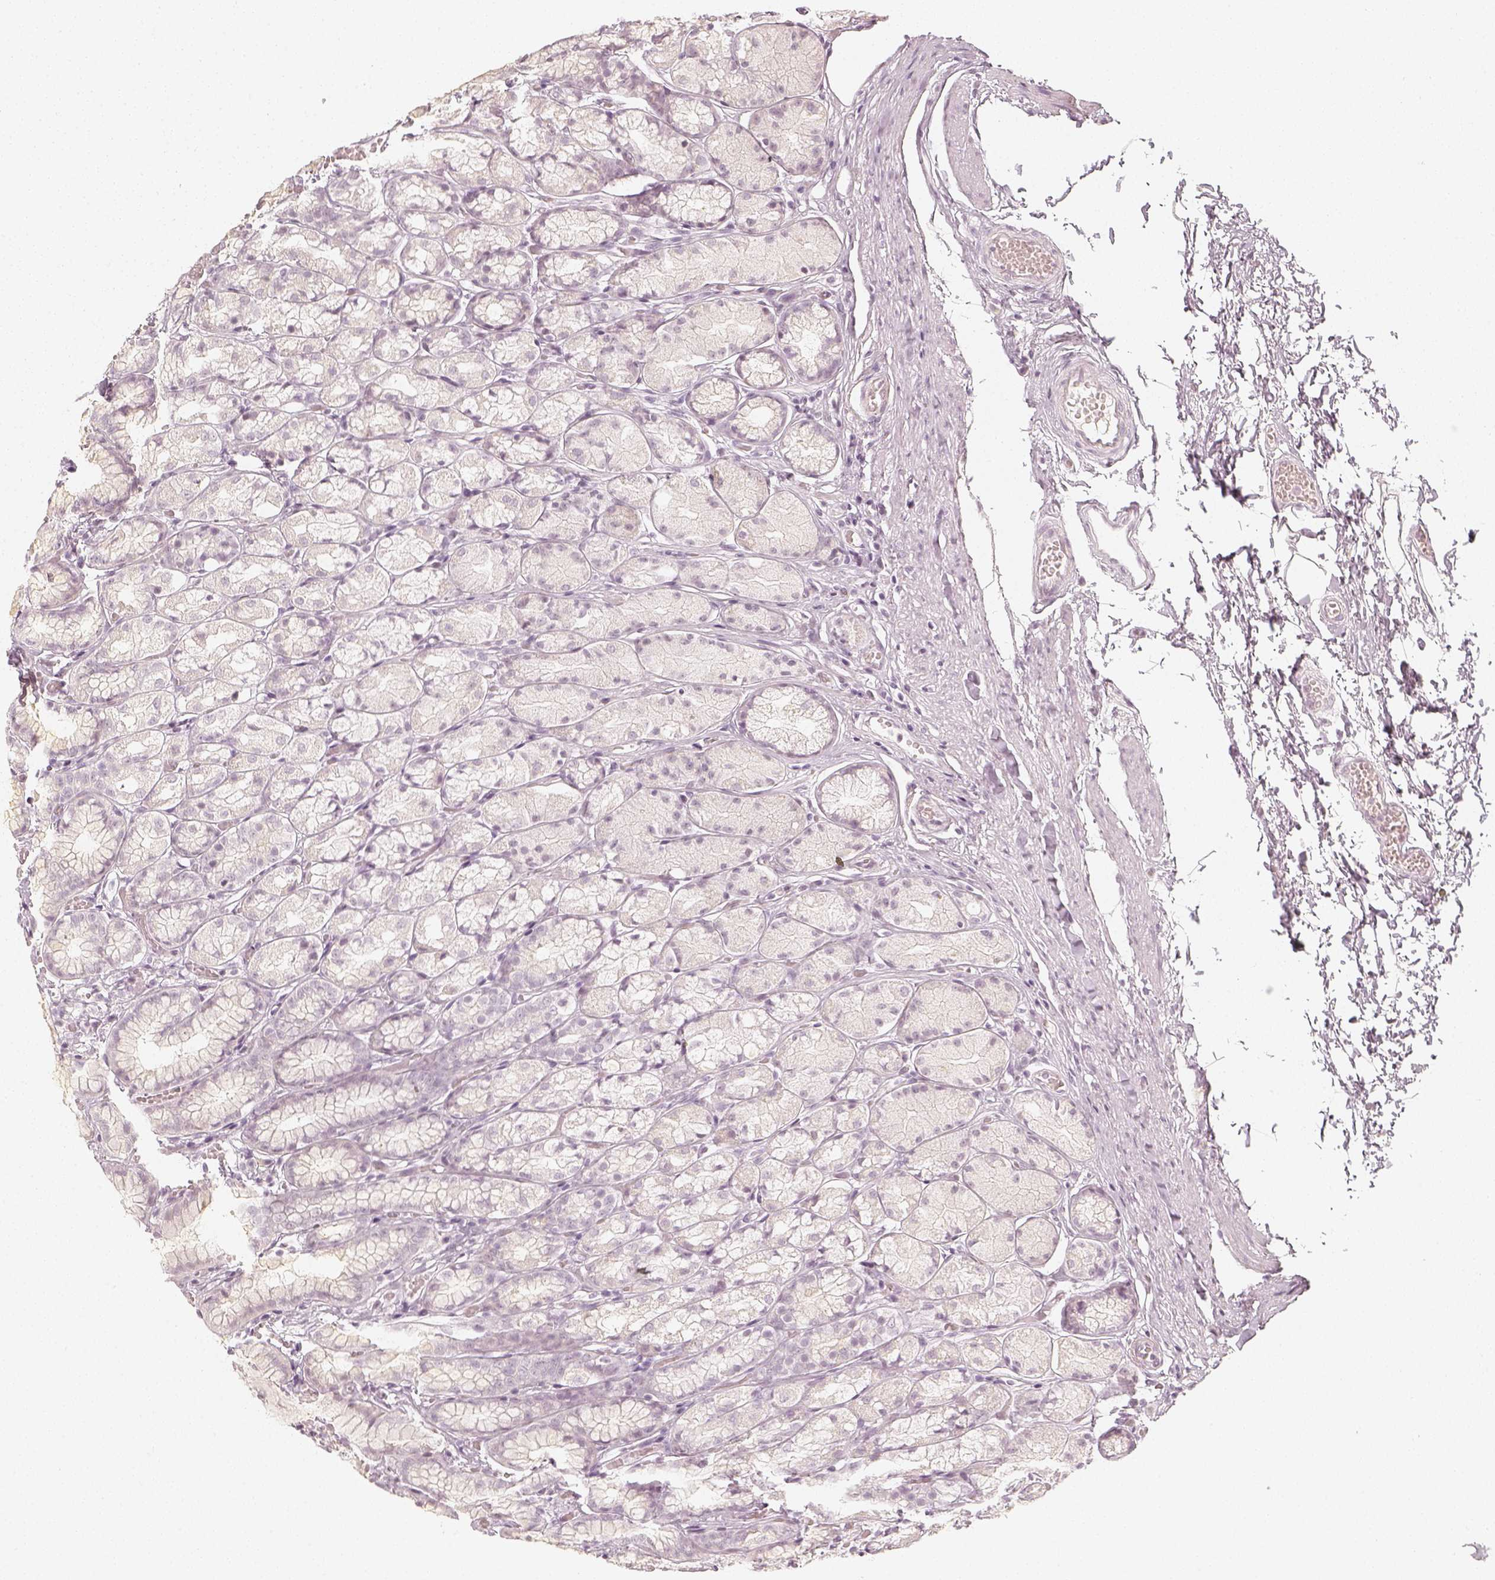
{"staining": {"intensity": "negative", "quantity": "none", "location": "none"}, "tissue": "stomach", "cell_type": "Glandular cells", "image_type": "normal", "snomed": [{"axis": "morphology", "description": "Normal tissue, NOS"}, {"axis": "topography", "description": "Stomach"}], "caption": "The histopathology image exhibits no staining of glandular cells in normal stomach. The staining is performed using DAB (3,3'-diaminobenzidine) brown chromogen with nuclei counter-stained in using hematoxylin.", "gene": "KRTAP2", "patient": {"sex": "male", "age": 70}}